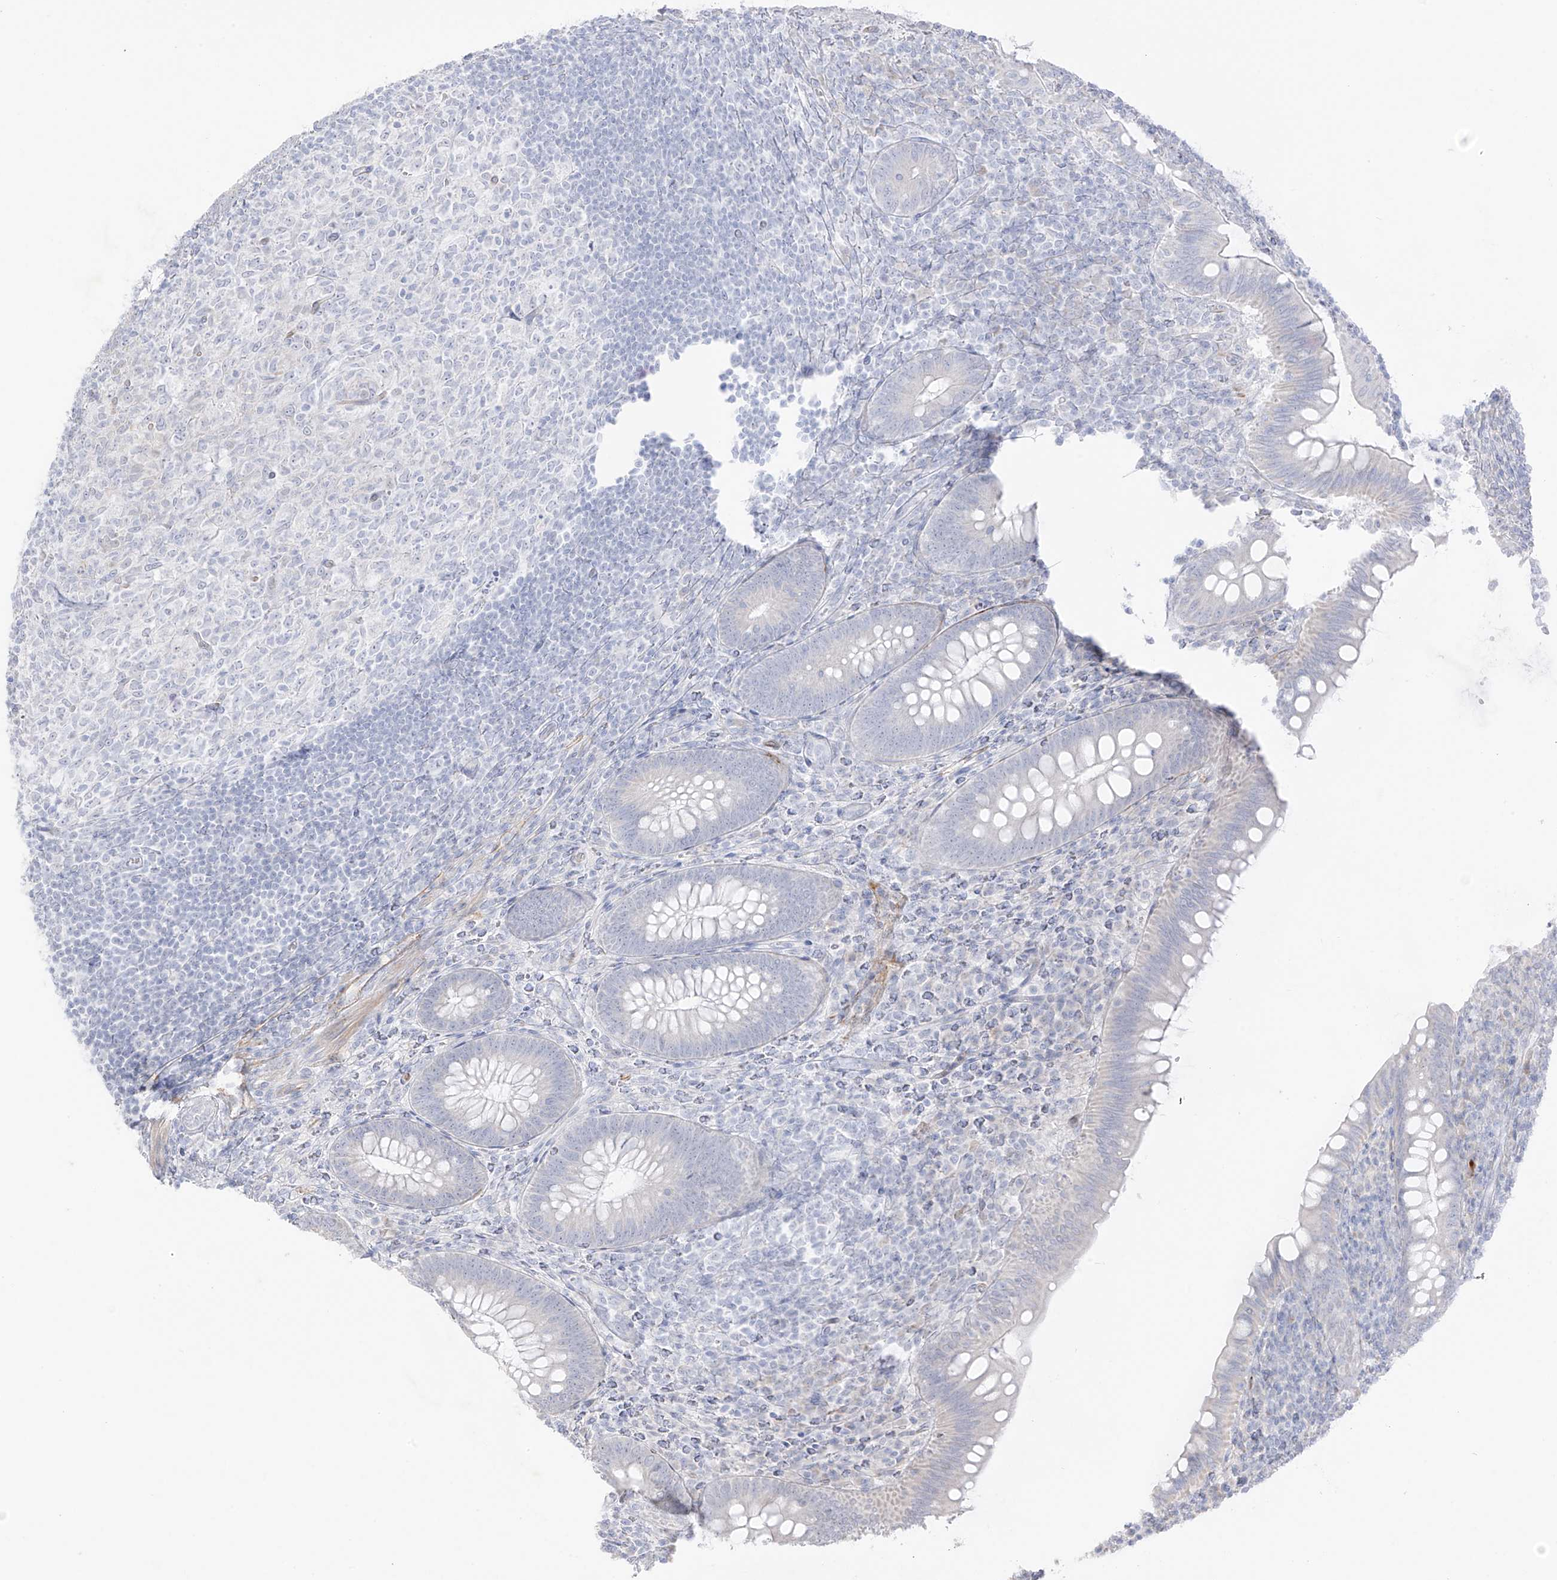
{"staining": {"intensity": "negative", "quantity": "none", "location": "none"}, "tissue": "appendix", "cell_type": "Glandular cells", "image_type": "normal", "snomed": [{"axis": "morphology", "description": "Normal tissue, NOS"}, {"axis": "topography", "description": "Appendix"}], "caption": "Protein analysis of unremarkable appendix reveals no significant staining in glandular cells.", "gene": "C11orf87", "patient": {"sex": "male", "age": 14}}